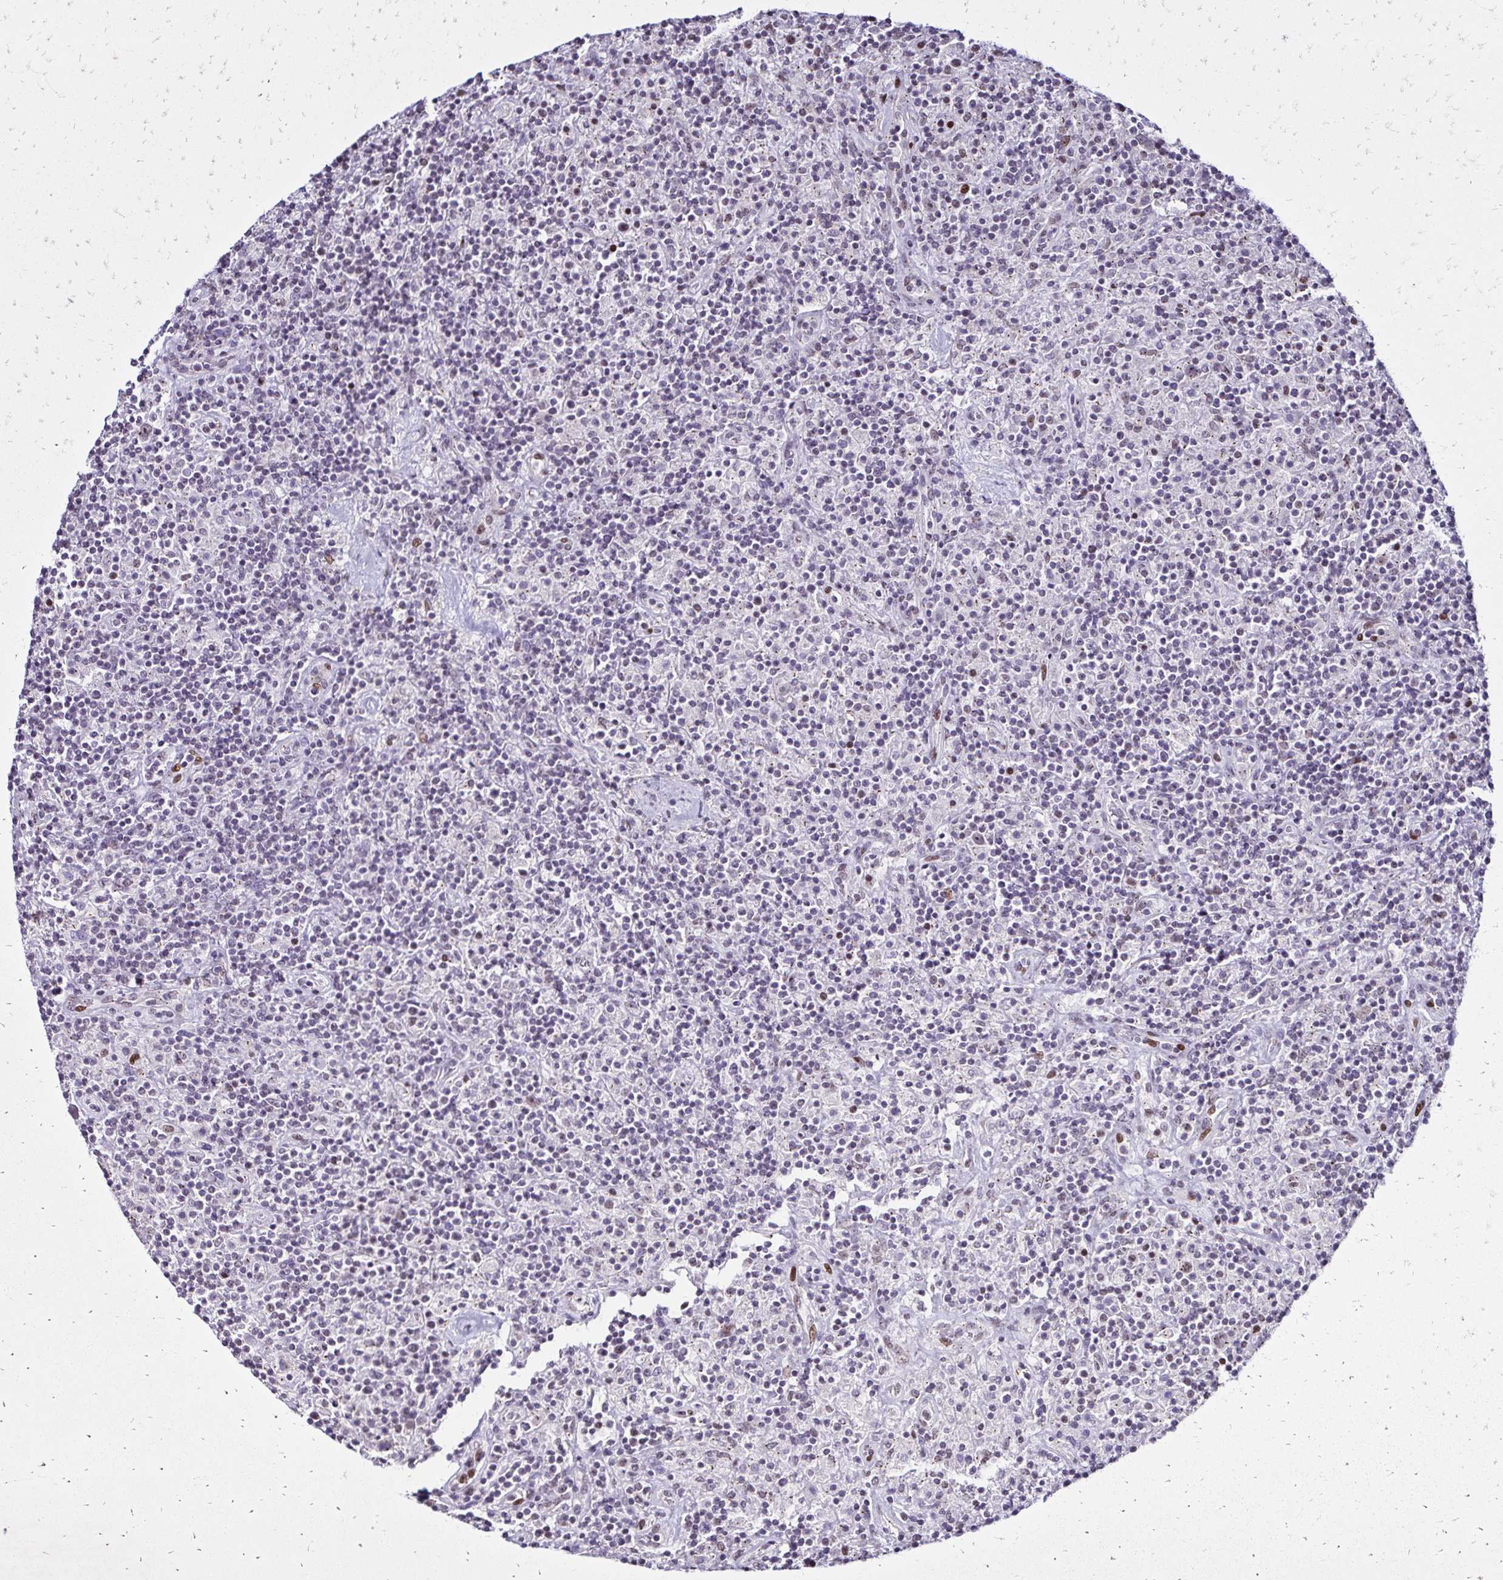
{"staining": {"intensity": "weak", "quantity": ">75%", "location": "cytoplasmic/membranous,nuclear"}, "tissue": "lymphoma", "cell_type": "Tumor cells", "image_type": "cancer", "snomed": [{"axis": "morphology", "description": "Hodgkin's disease, NOS"}, {"axis": "topography", "description": "Thymus, NOS"}], "caption": "A brown stain highlights weak cytoplasmic/membranous and nuclear positivity of a protein in Hodgkin's disease tumor cells.", "gene": "TOB1", "patient": {"sex": "female", "age": 17}}